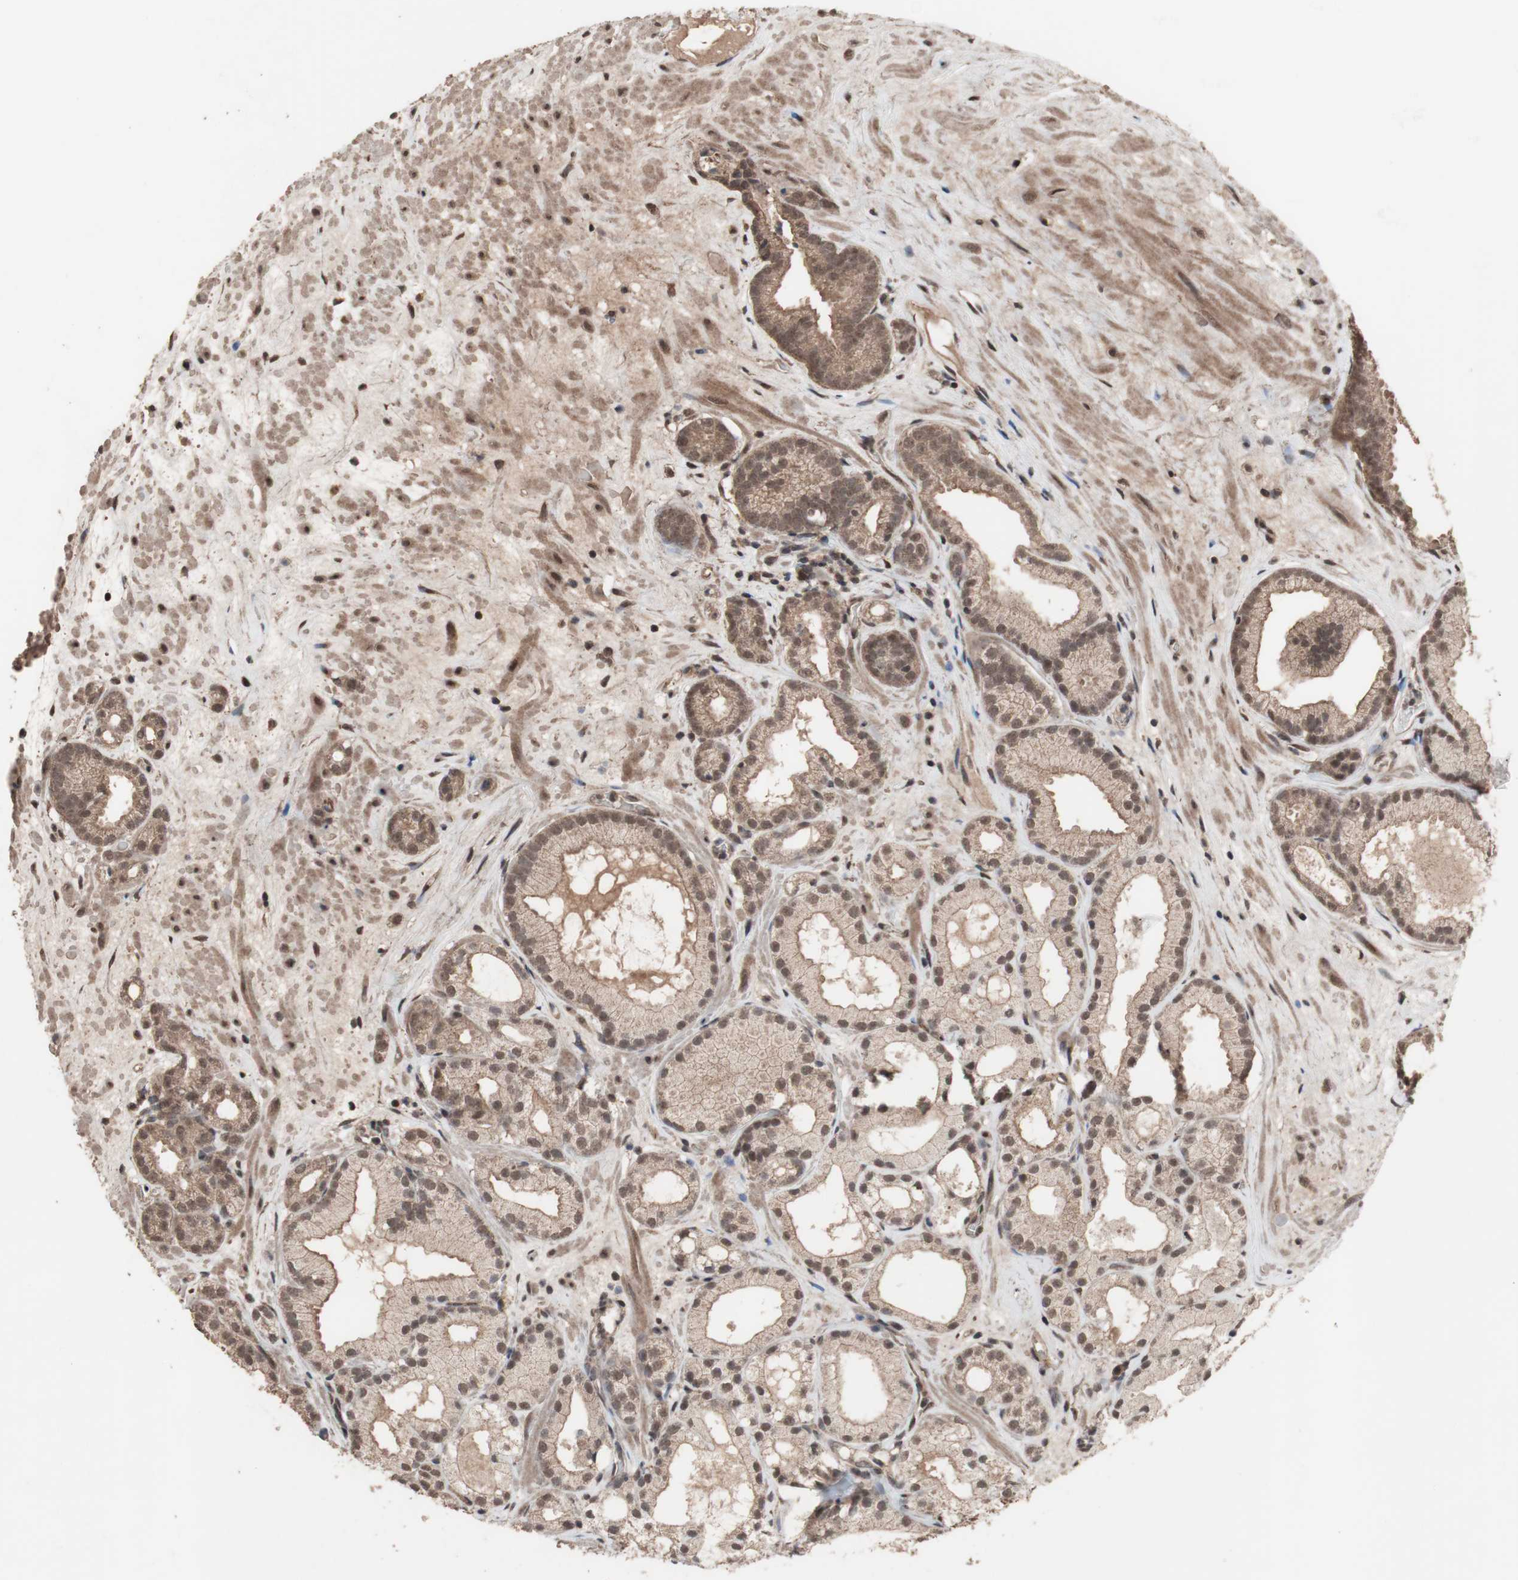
{"staining": {"intensity": "moderate", "quantity": ">75%", "location": "cytoplasmic/membranous,nuclear"}, "tissue": "prostate cancer", "cell_type": "Tumor cells", "image_type": "cancer", "snomed": [{"axis": "morphology", "description": "Adenocarcinoma, Low grade"}, {"axis": "topography", "description": "Prostate"}], "caption": "A brown stain highlights moderate cytoplasmic/membranous and nuclear expression of a protein in prostate cancer tumor cells.", "gene": "KANSL1", "patient": {"sex": "male", "age": 57}}